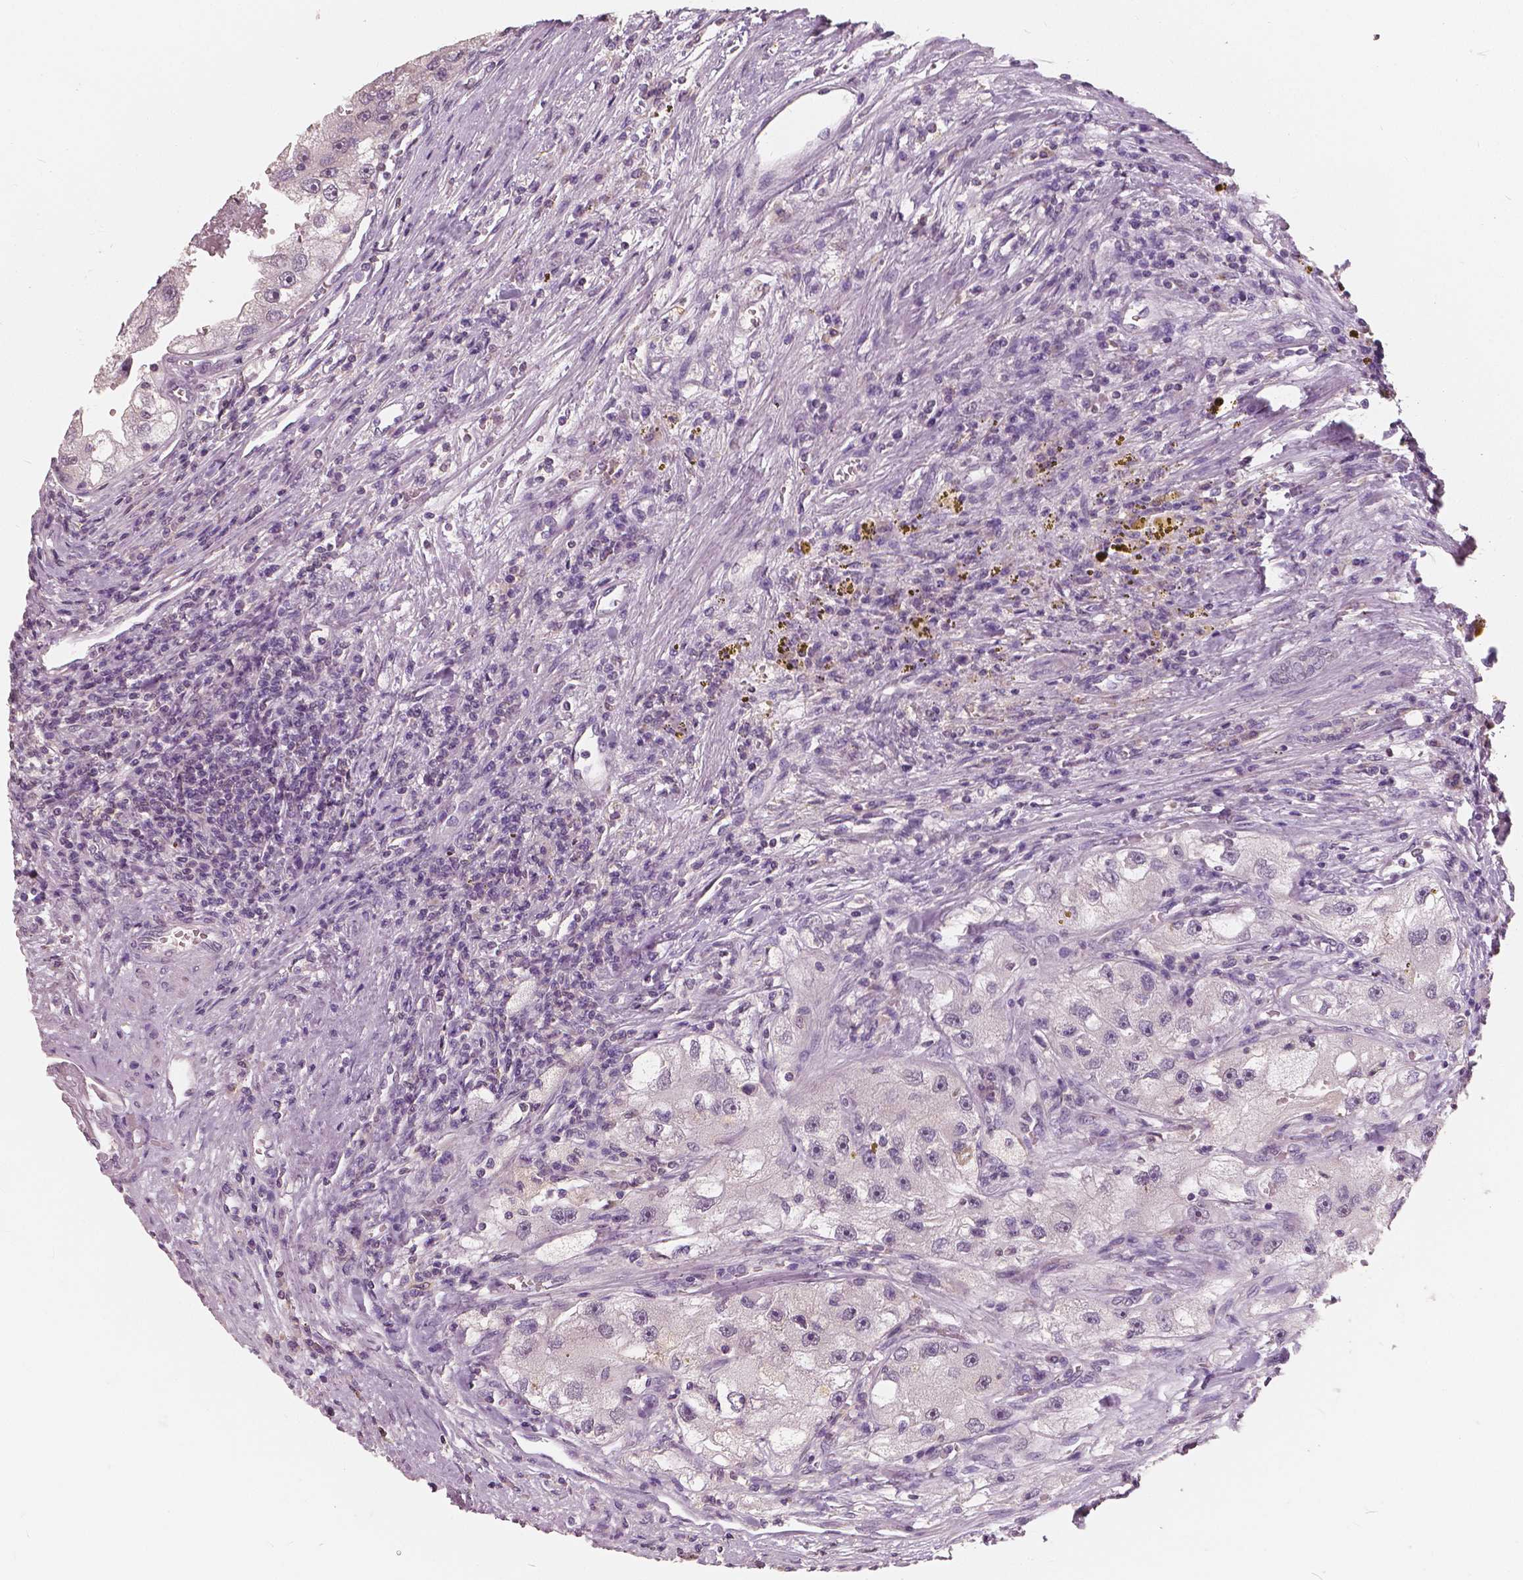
{"staining": {"intensity": "weak", "quantity": "<25%", "location": "nuclear"}, "tissue": "renal cancer", "cell_type": "Tumor cells", "image_type": "cancer", "snomed": [{"axis": "morphology", "description": "Adenocarcinoma, NOS"}, {"axis": "topography", "description": "Kidney"}], "caption": "Tumor cells are negative for brown protein staining in adenocarcinoma (renal). Nuclei are stained in blue.", "gene": "SAT2", "patient": {"sex": "male", "age": 63}}